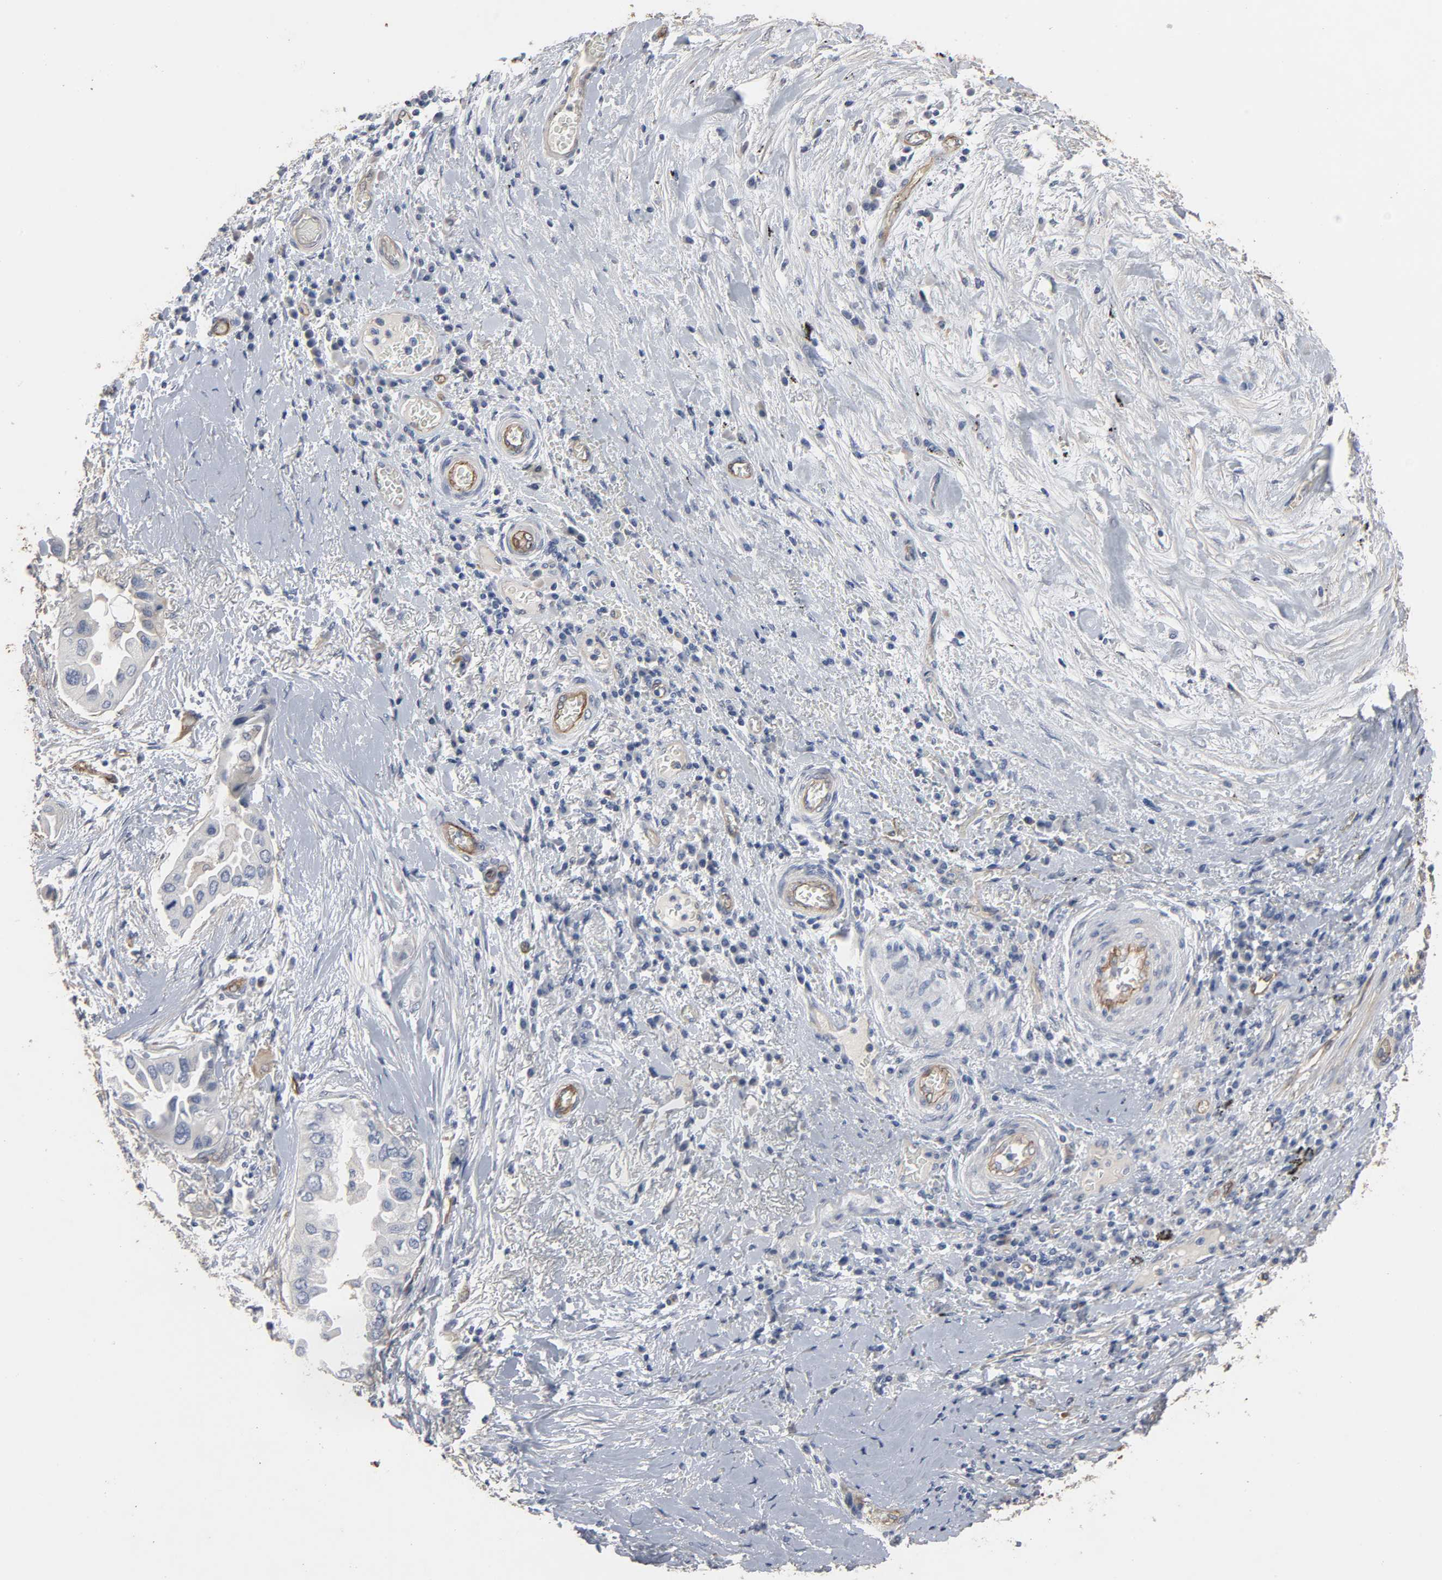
{"staining": {"intensity": "negative", "quantity": "none", "location": "none"}, "tissue": "lung cancer", "cell_type": "Tumor cells", "image_type": "cancer", "snomed": [{"axis": "morphology", "description": "Adenocarcinoma, NOS"}, {"axis": "topography", "description": "Lung"}], "caption": "An IHC histopathology image of adenocarcinoma (lung) is shown. There is no staining in tumor cells of adenocarcinoma (lung).", "gene": "KDR", "patient": {"sex": "female", "age": 76}}